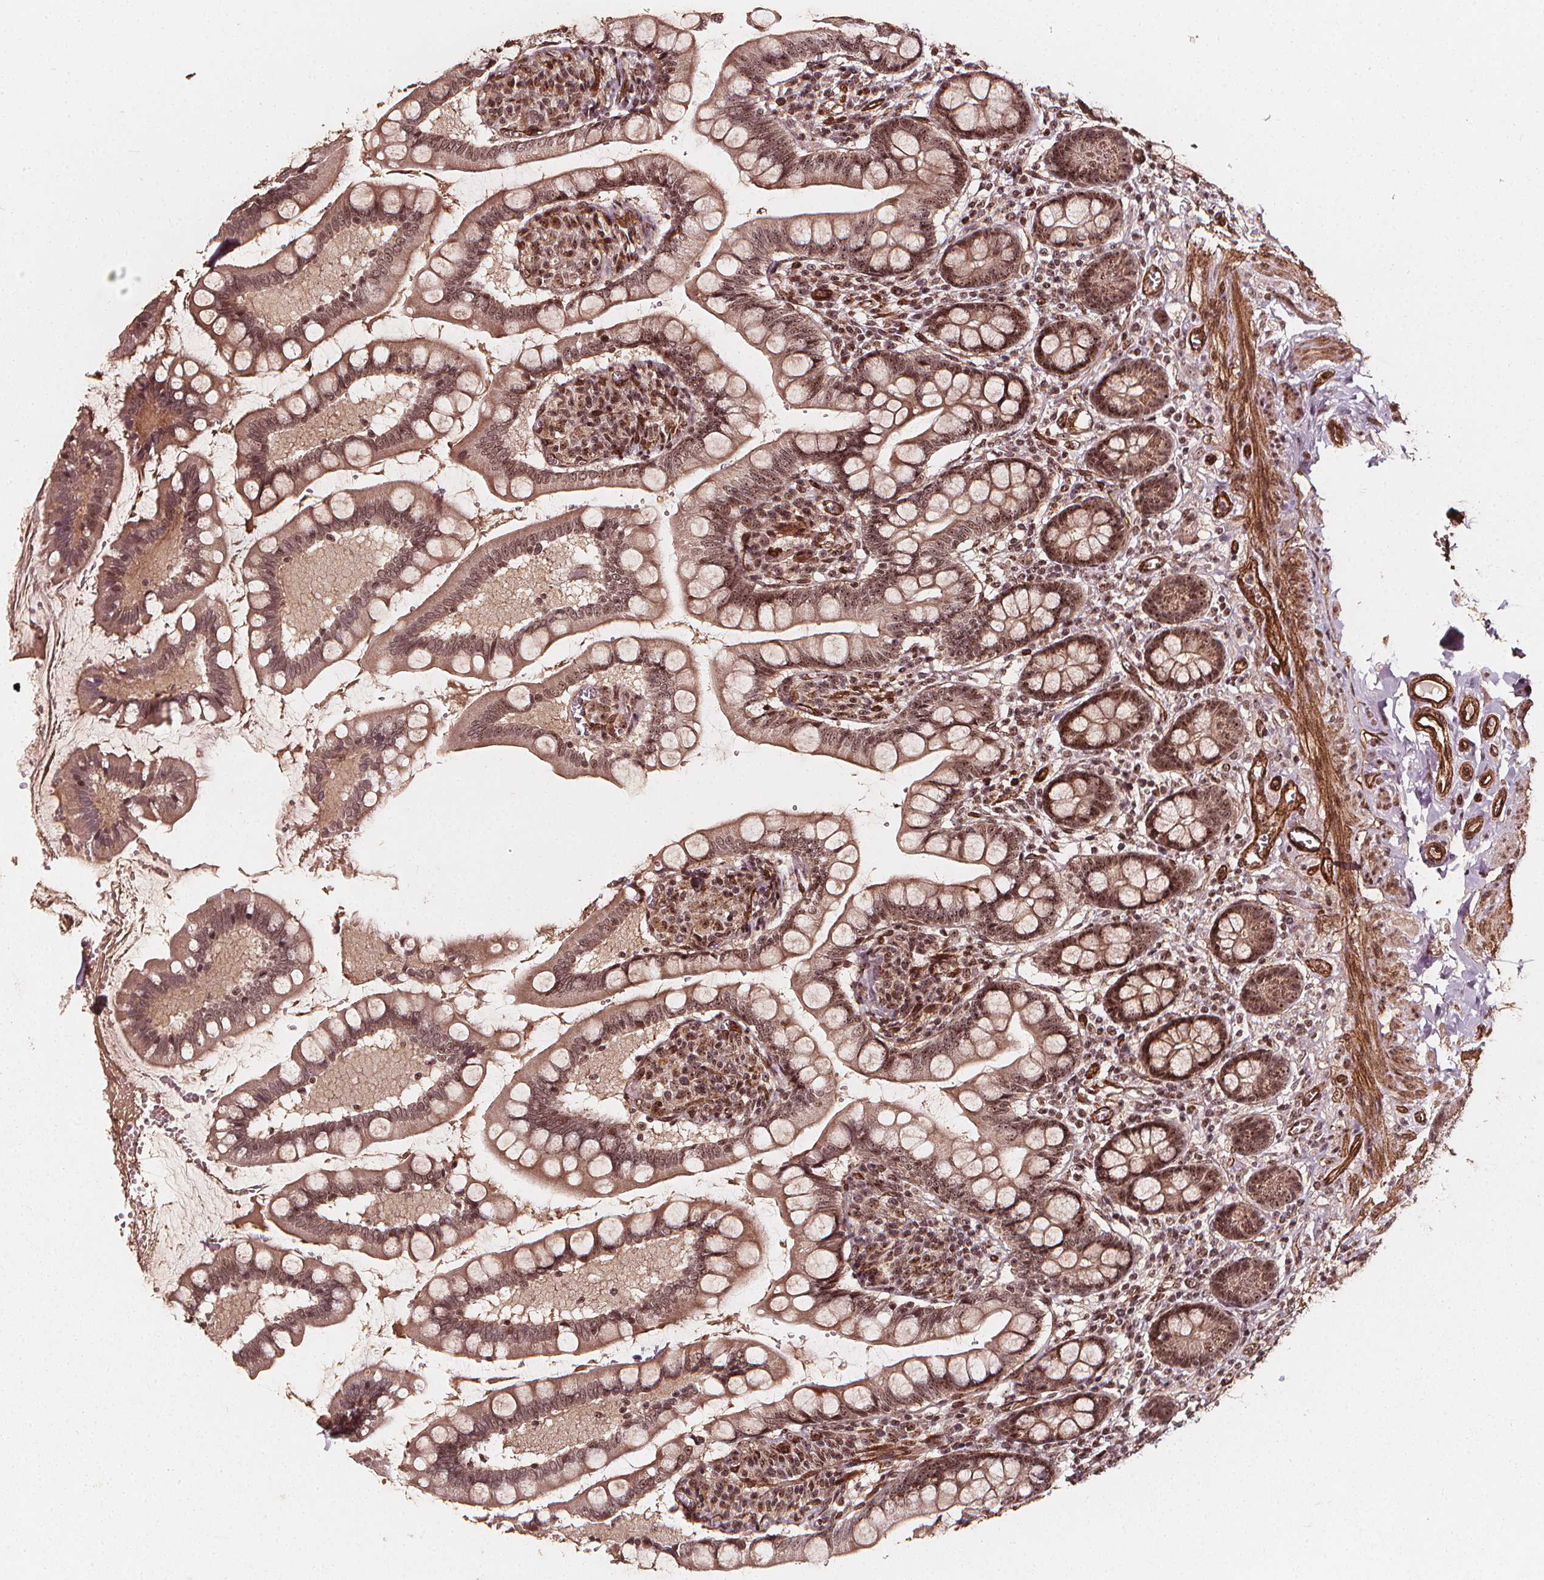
{"staining": {"intensity": "moderate", "quantity": ">75%", "location": "cytoplasmic/membranous,nuclear"}, "tissue": "small intestine", "cell_type": "Glandular cells", "image_type": "normal", "snomed": [{"axis": "morphology", "description": "Normal tissue, NOS"}, {"axis": "topography", "description": "Small intestine"}], "caption": "Immunohistochemistry image of benign small intestine: small intestine stained using IHC exhibits medium levels of moderate protein expression localized specifically in the cytoplasmic/membranous,nuclear of glandular cells, appearing as a cytoplasmic/membranous,nuclear brown color.", "gene": "EXOSC9", "patient": {"sex": "female", "age": 56}}